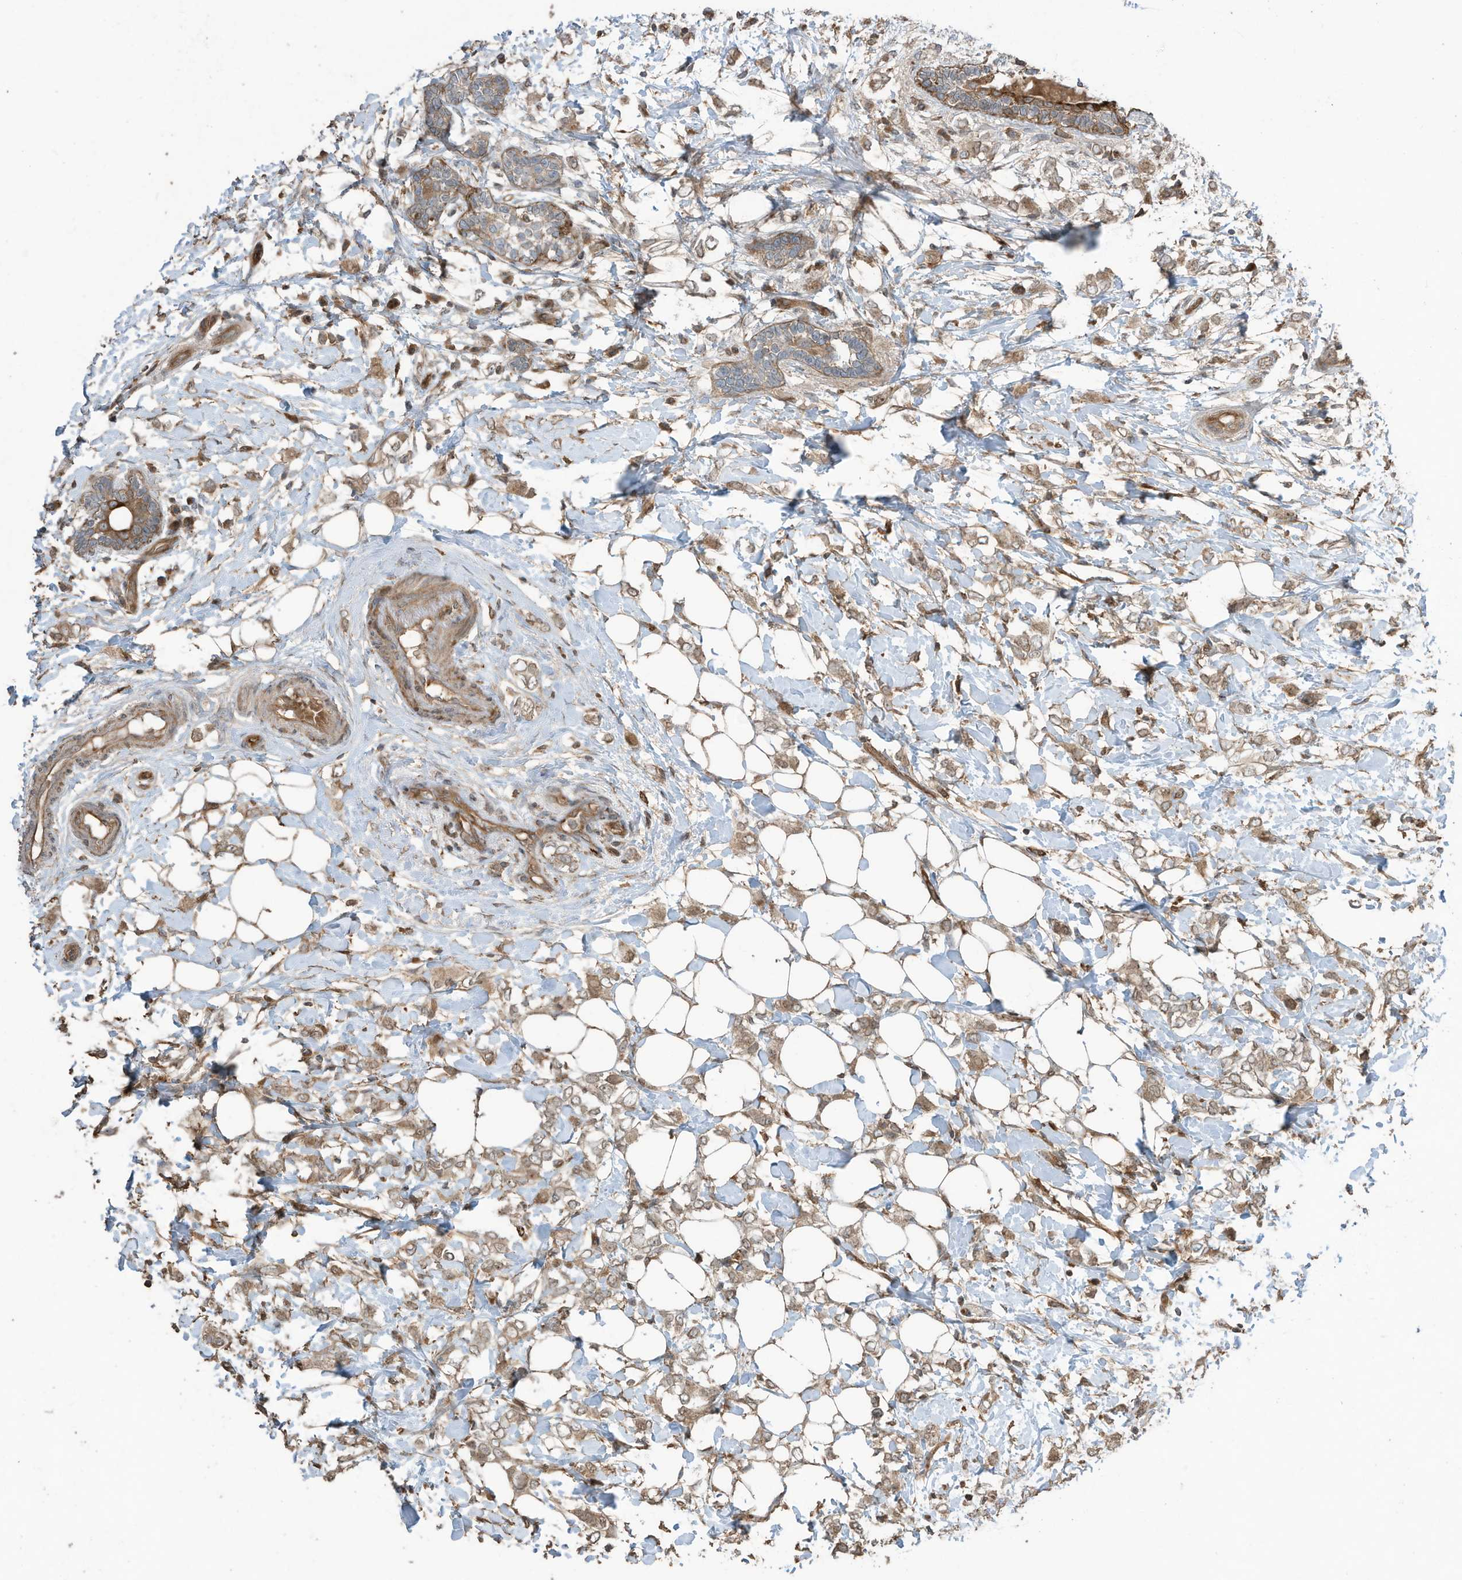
{"staining": {"intensity": "moderate", "quantity": ">75%", "location": "cytoplasmic/membranous"}, "tissue": "breast cancer", "cell_type": "Tumor cells", "image_type": "cancer", "snomed": [{"axis": "morphology", "description": "Normal tissue, NOS"}, {"axis": "morphology", "description": "Lobular carcinoma"}, {"axis": "topography", "description": "Breast"}], "caption": "Brown immunohistochemical staining in human breast cancer (lobular carcinoma) displays moderate cytoplasmic/membranous expression in about >75% of tumor cells. (IHC, brightfield microscopy, high magnification).", "gene": "ZNF653", "patient": {"sex": "female", "age": 47}}